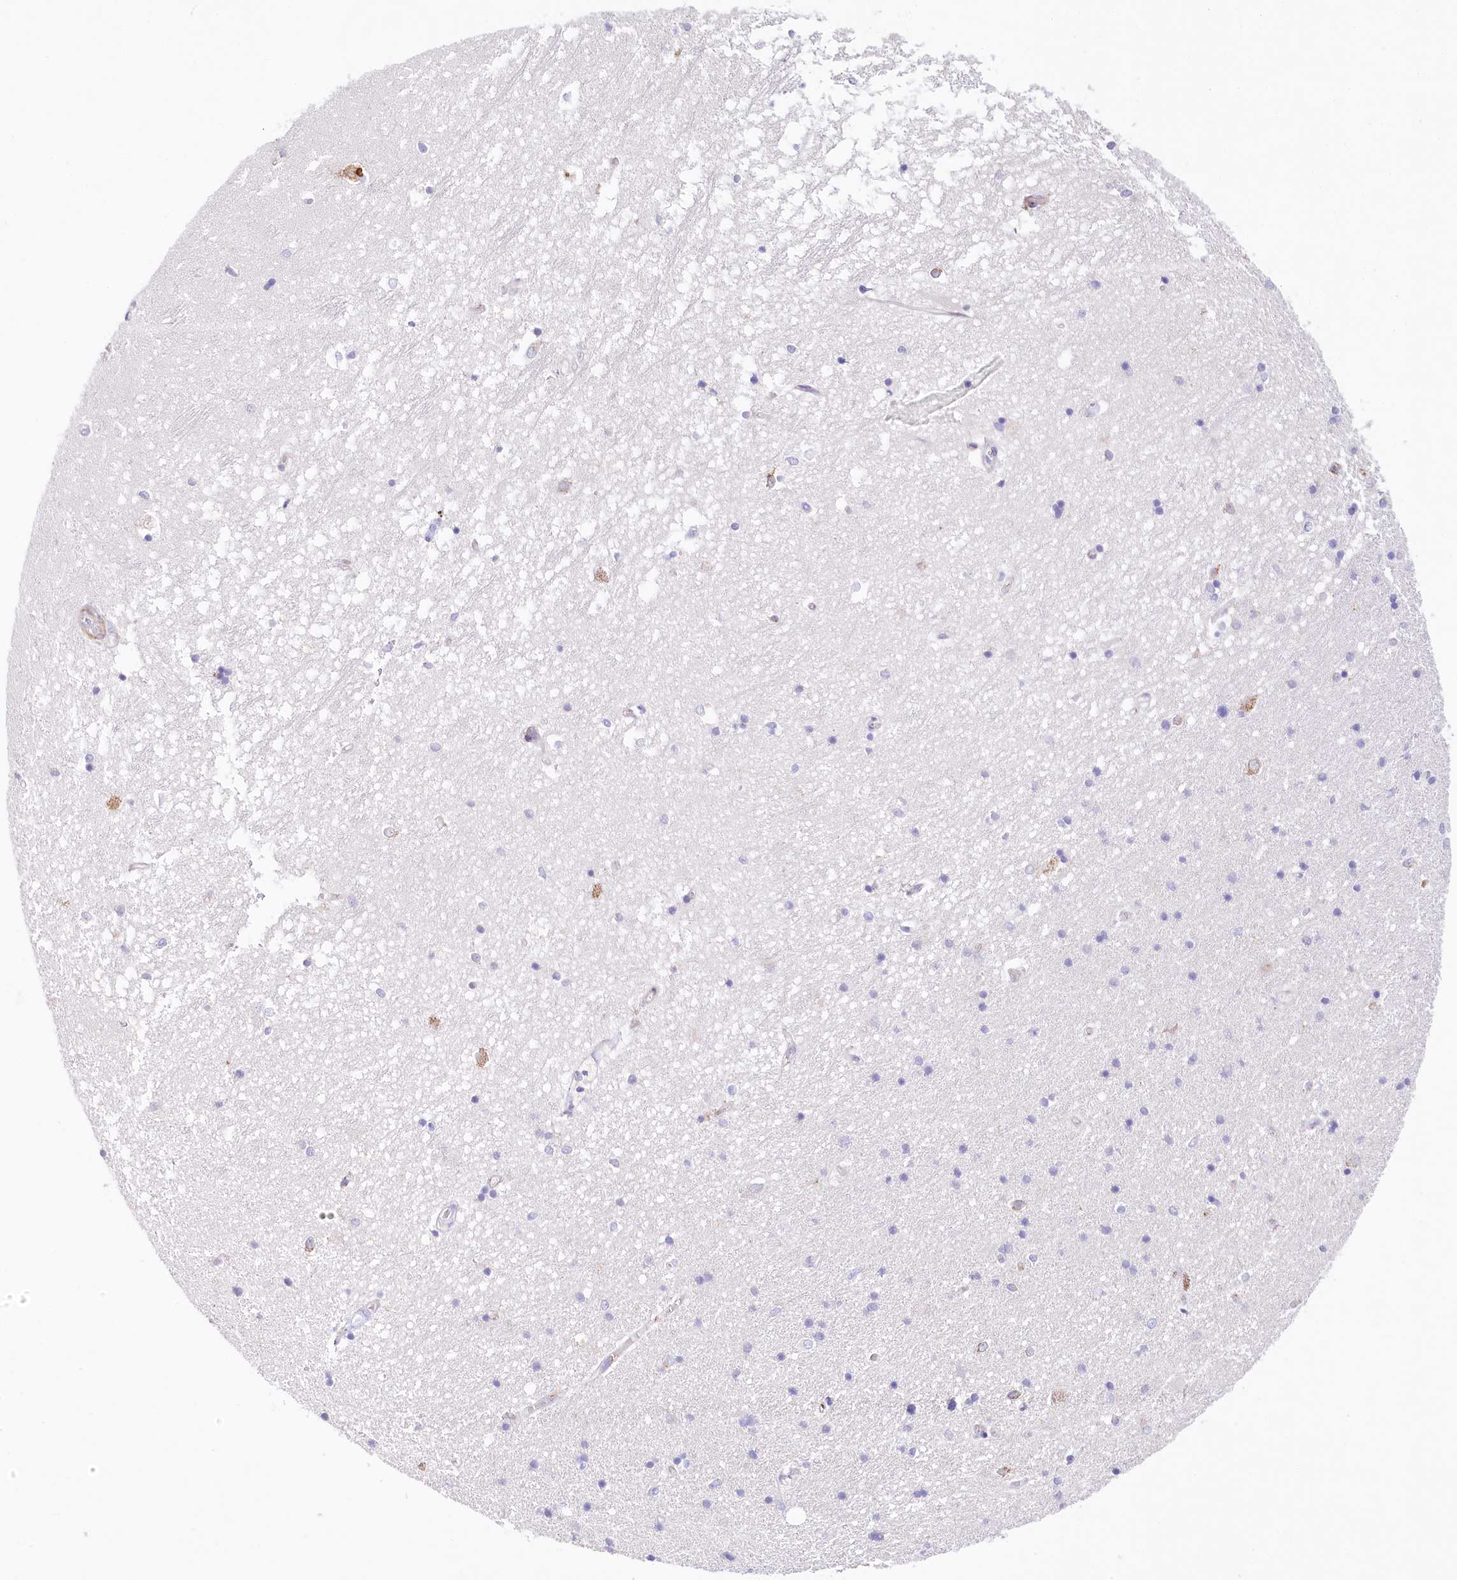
{"staining": {"intensity": "negative", "quantity": "none", "location": "none"}, "tissue": "hippocampus", "cell_type": "Glial cells", "image_type": "normal", "snomed": [{"axis": "morphology", "description": "Normal tissue, NOS"}, {"axis": "topography", "description": "Hippocampus"}], "caption": "Glial cells show no significant protein expression in normal hippocampus. (DAB immunohistochemistry, high magnification).", "gene": "ABRAXAS2", "patient": {"sex": "male", "age": 45}}